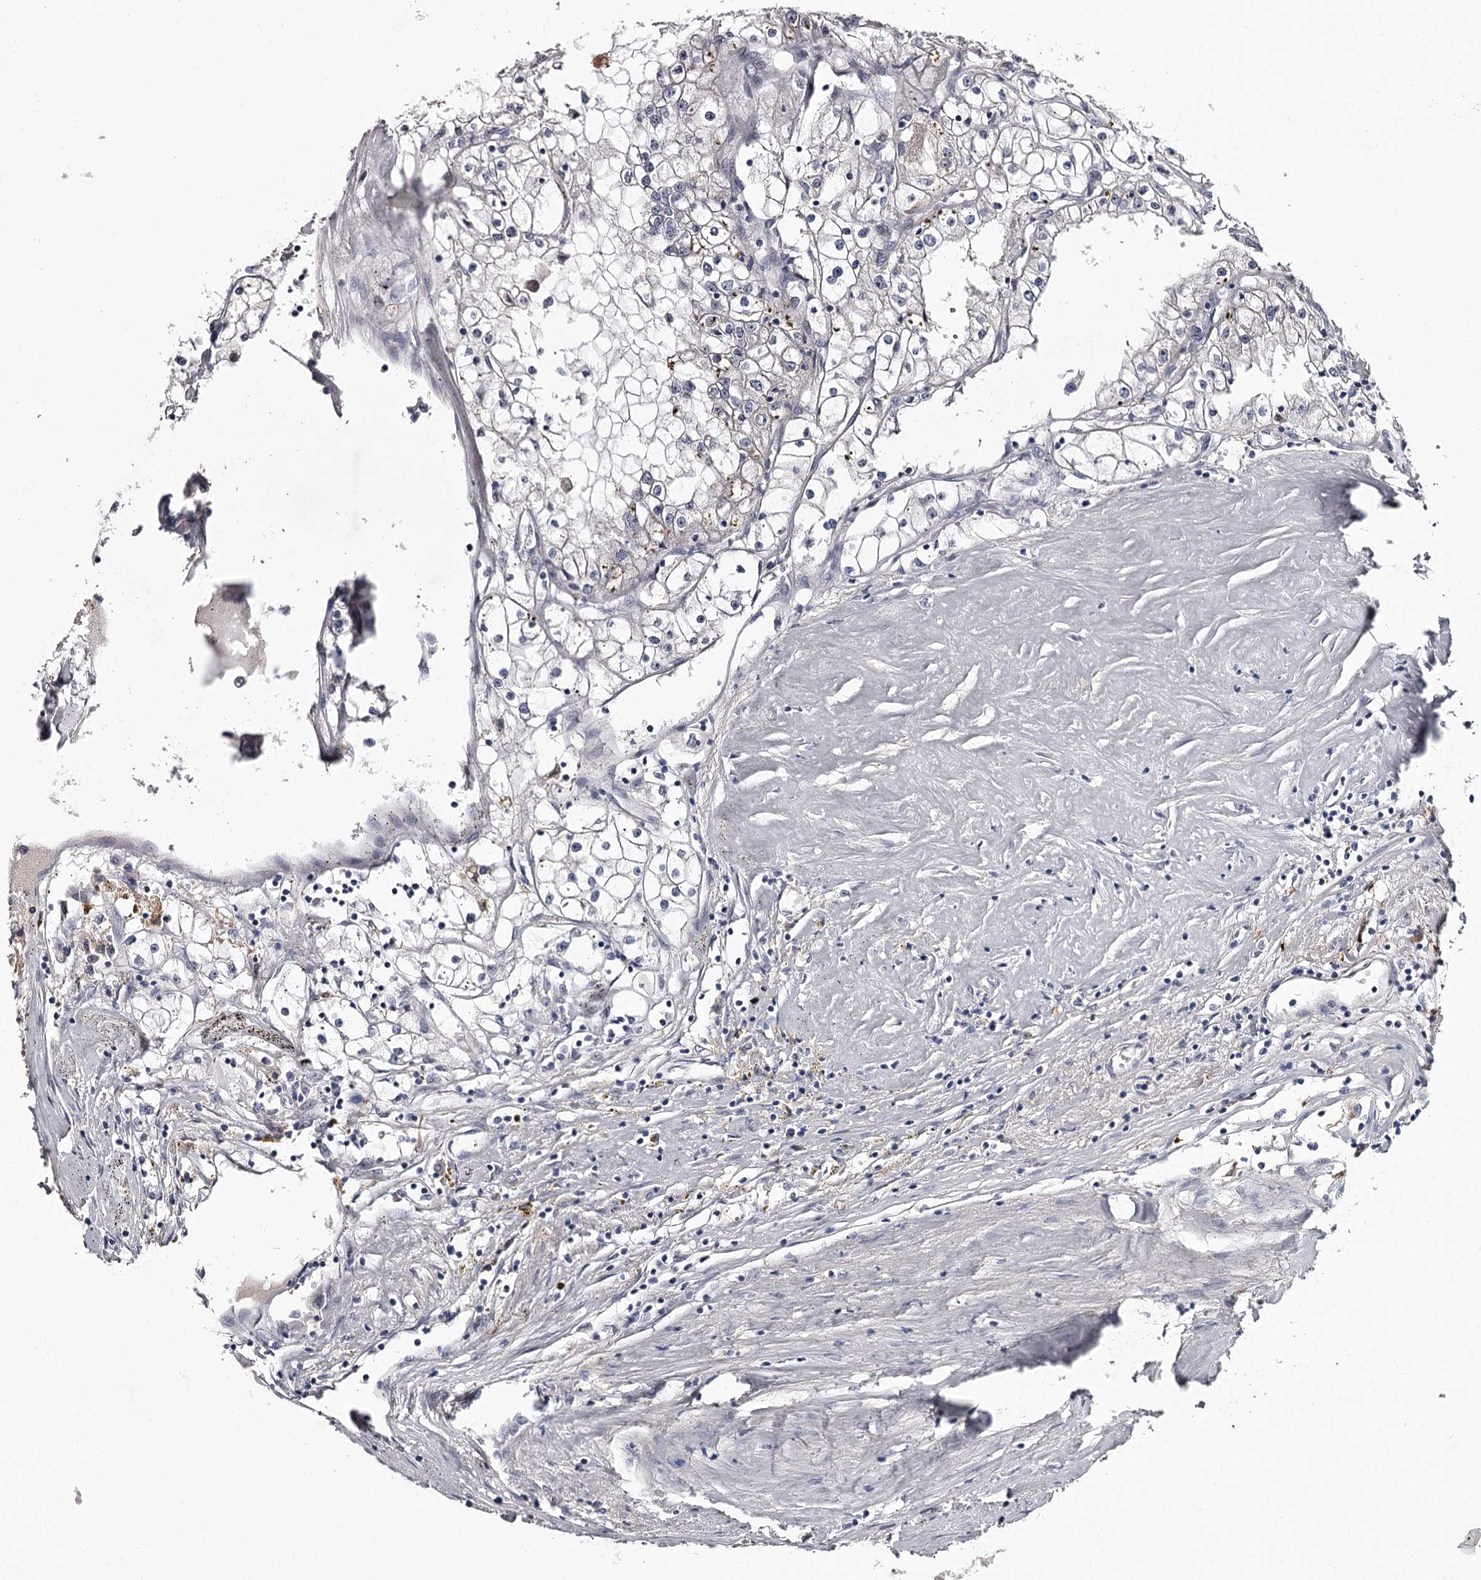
{"staining": {"intensity": "negative", "quantity": "none", "location": "none"}, "tissue": "renal cancer", "cell_type": "Tumor cells", "image_type": "cancer", "snomed": [{"axis": "morphology", "description": "Adenocarcinoma, NOS"}, {"axis": "topography", "description": "Kidney"}], "caption": "High magnification brightfield microscopy of renal adenocarcinoma stained with DAB (3,3'-diaminobenzidine) (brown) and counterstained with hematoxylin (blue): tumor cells show no significant staining.", "gene": "FDXACB1", "patient": {"sex": "male", "age": 56}}